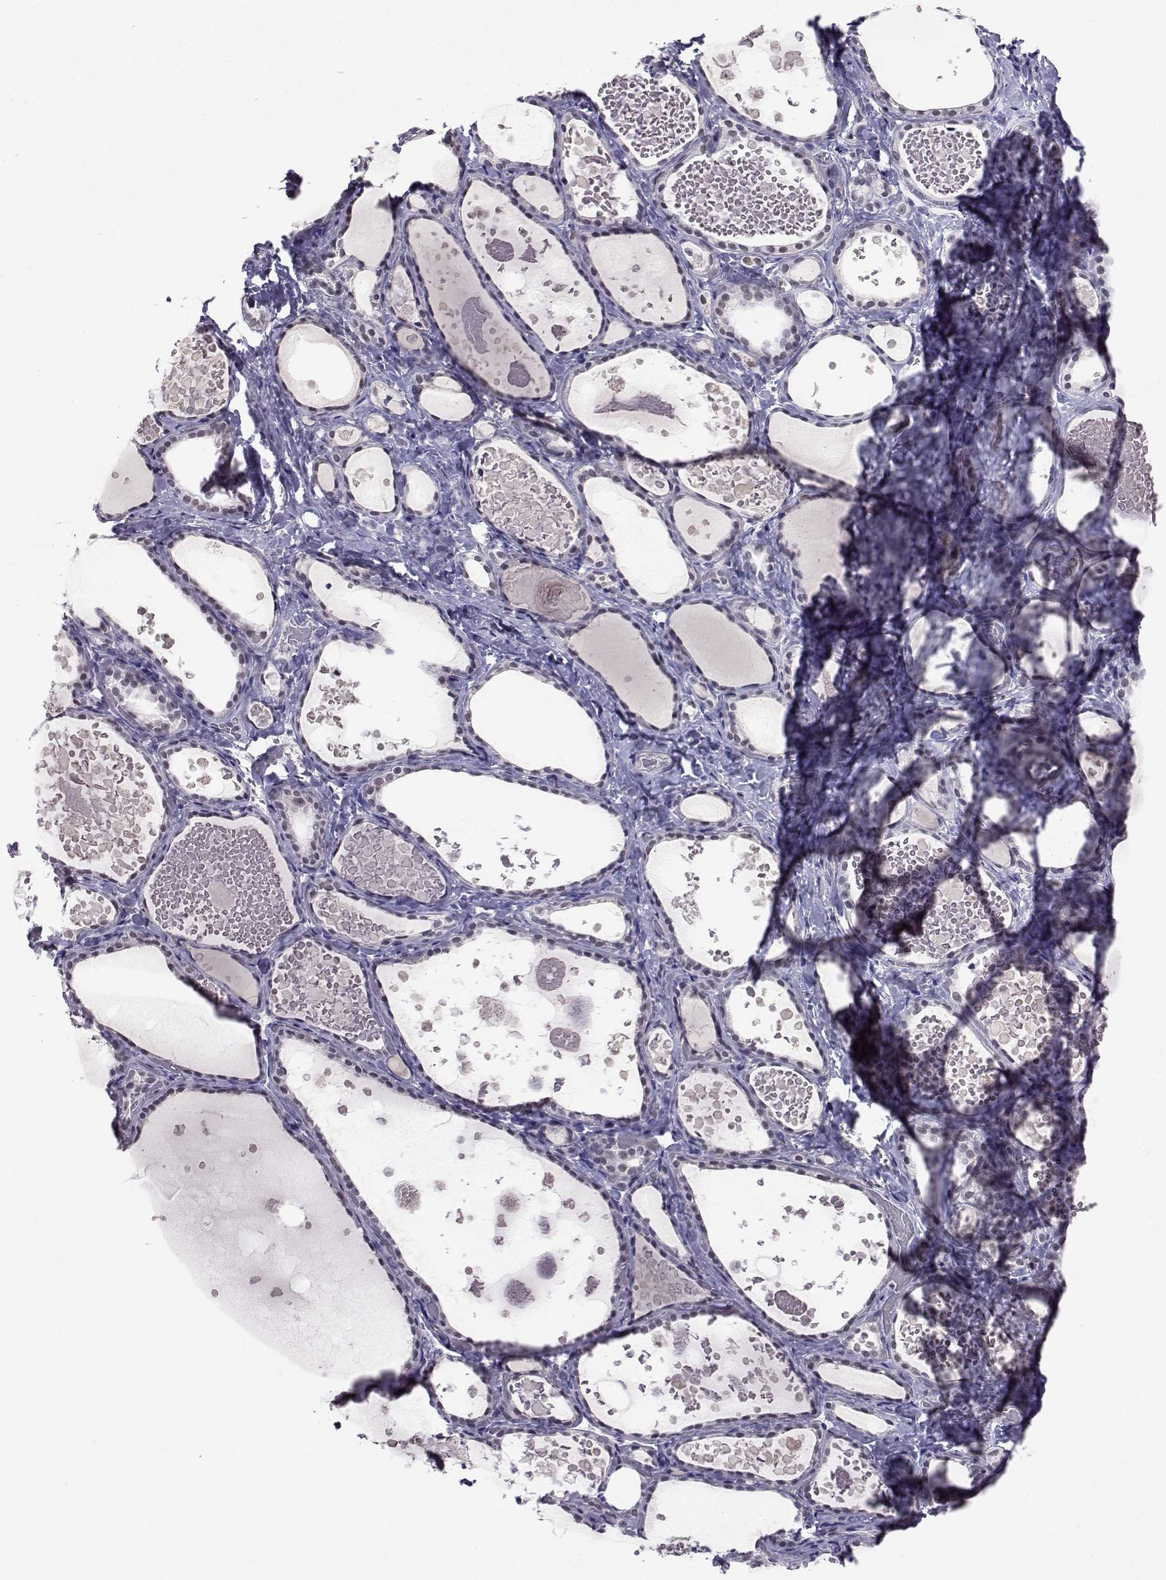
{"staining": {"intensity": "negative", "quantity": "none", "location": "none"}, "tissue": "thyroid gland", "cell_type": "Glandular cells", "image_type": "normal", "snomed": [{"axis": "morphology", "description": "Normal tissue, NOS"}, {"axis": "topography", "description": "Thyroid gland"}], "caption": "This is an immunohistochemistry (IHC) image of benign human thyroid gland. There is no expression in glandular cells.", "gene": "MED26", "patient": {"sex": "female", "age": 56}}